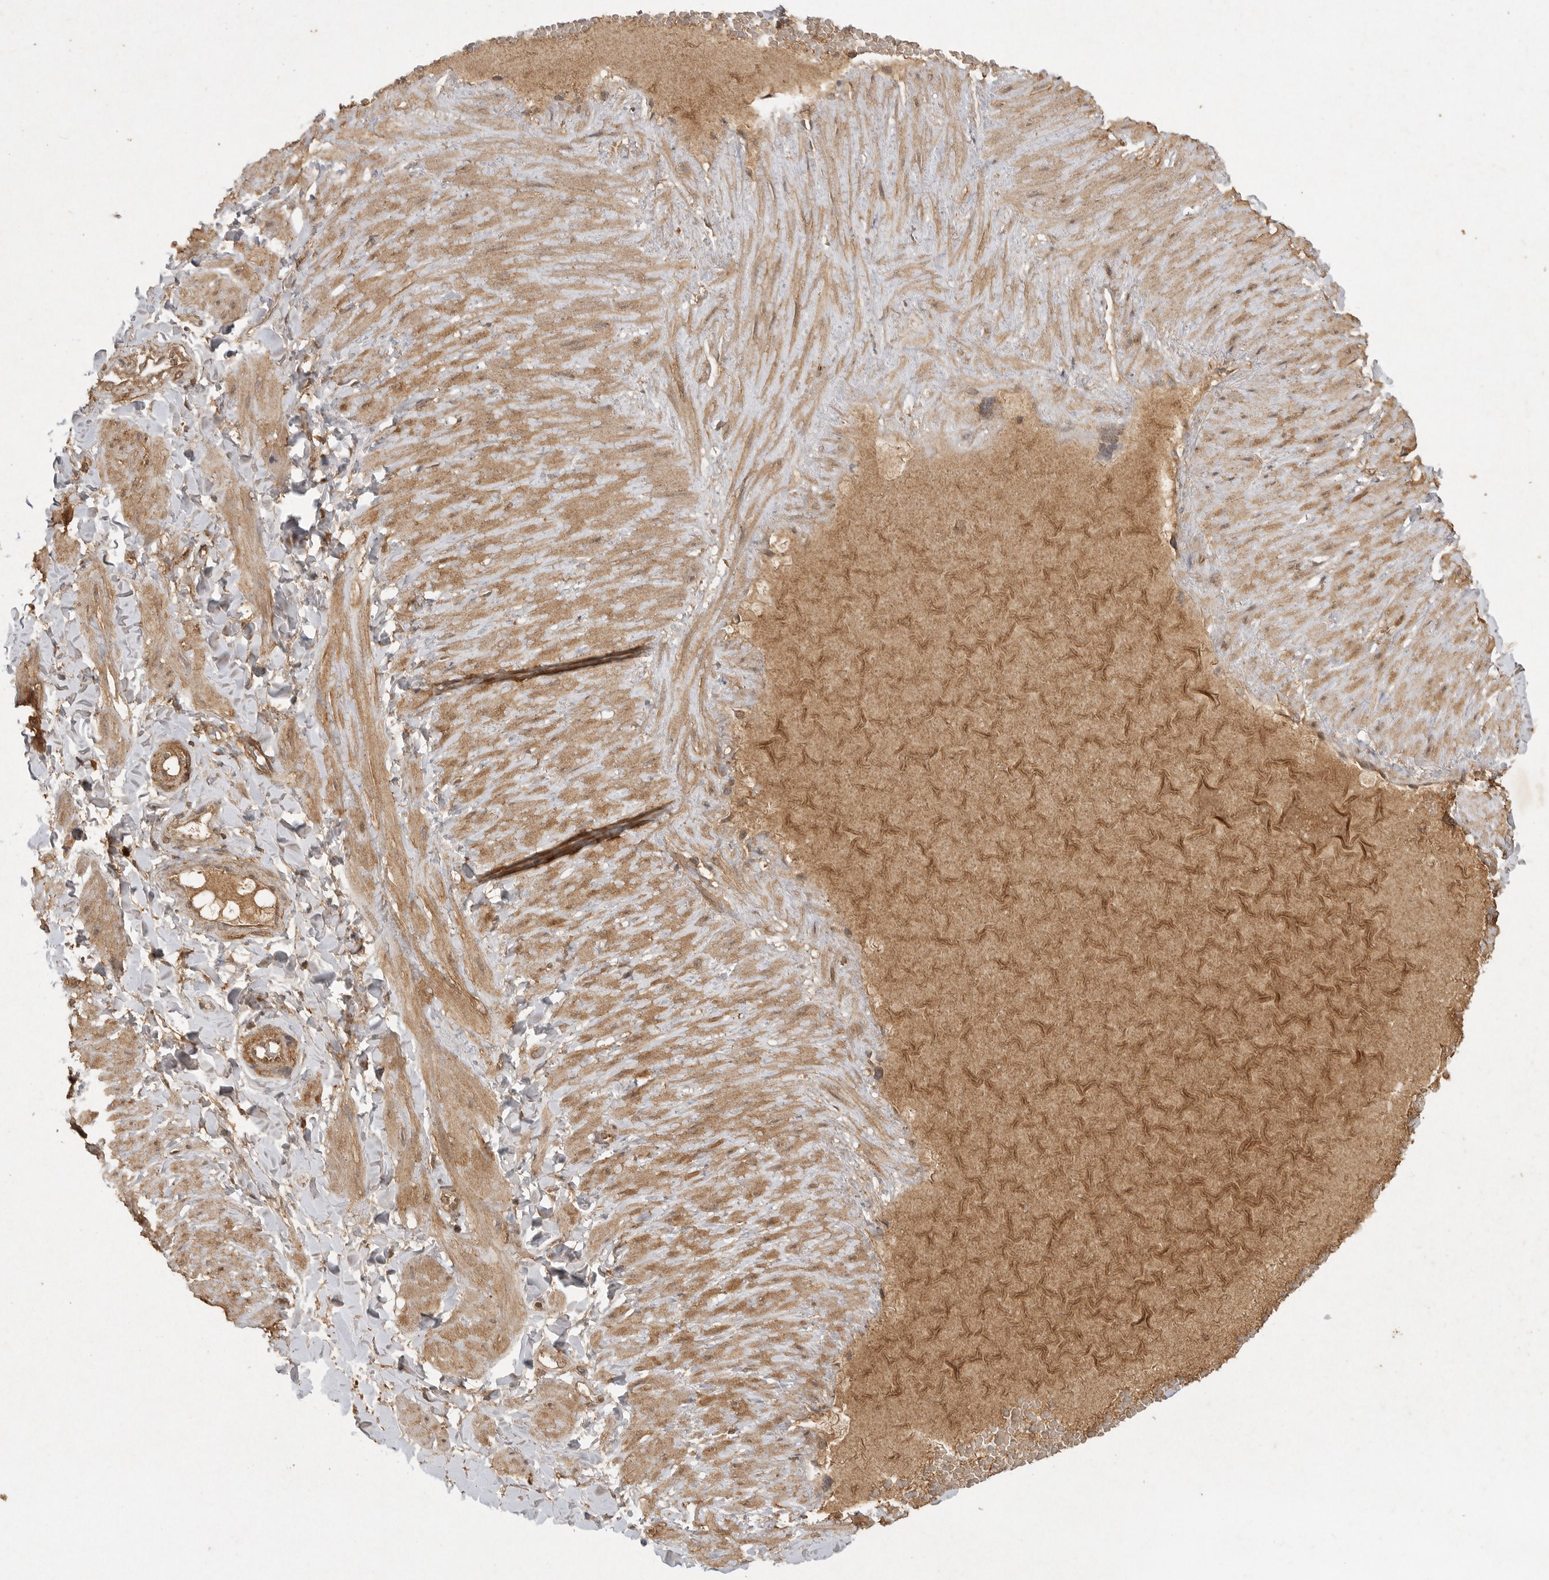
{"staining": {"intensity": "moderate", "quantity": ">75%", "location": "cytoplasmic/membranous,nuclear"}, "tissue": "adipose tissue", "cell_type": "Adipocytes", "image_type": "normal", "snomed": [{"axis": "morphology", "description": "Normal tissue, NOS"}, {"axis": "topography", "description": "Adipose tissue"}, {"axis": "topography", "description": "Vascular tissue"}, {"axis": "topography", "description": "Peripheral nerve tissue"}], "caption": "A medium amount of moderate cytoplasmic/membranous,nuclear positivity is seen in approximately >75% of adipocytes in unremarkable adipose tissue. The protein is stained brown, and the nuclei are stained in blue (DAB (3,3'-diaminobenzidine) IHC with brightfield microscopy, high magnification).", "gene": "ICOSLG", "patient": {"sex": "male", "age": 25}}